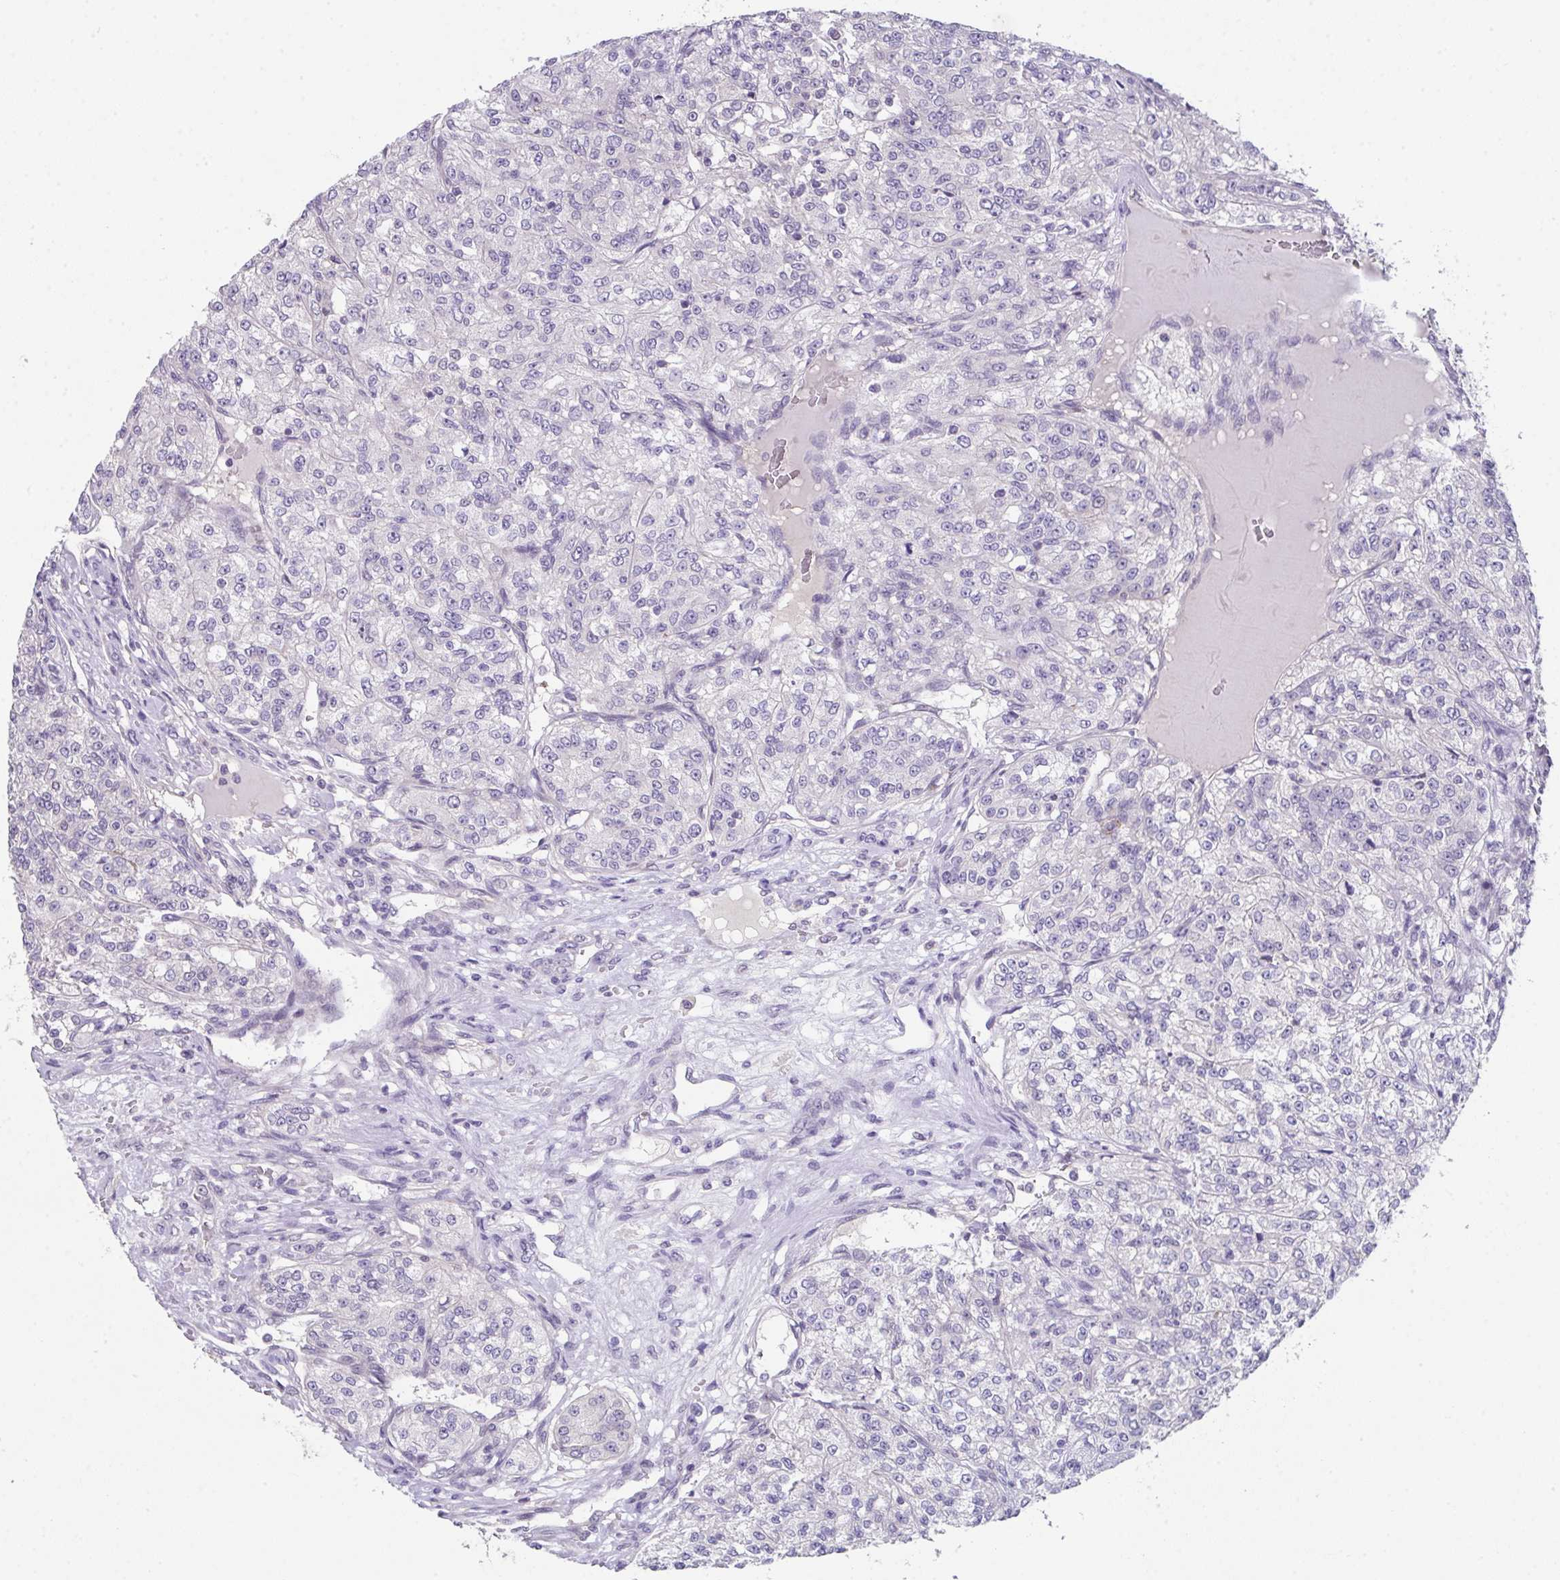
{"staining": {"intensity": "negative", "quantity": "none", "location": "none"}, "tissue": "renal cancer", "cell_type": "Tumor cells", "image_type": "cancer", "snomed": [{"axis": "morphology", "description": "Adenocarcinoma, NOS"}, {"axis": "topography", "description": "Kidney"}], "caption": "There is no significant expression in tumor cells of renal adenocarcinoma.", "gene": "GLTPD2", "patient": {"sex": "female", "age": 63}}